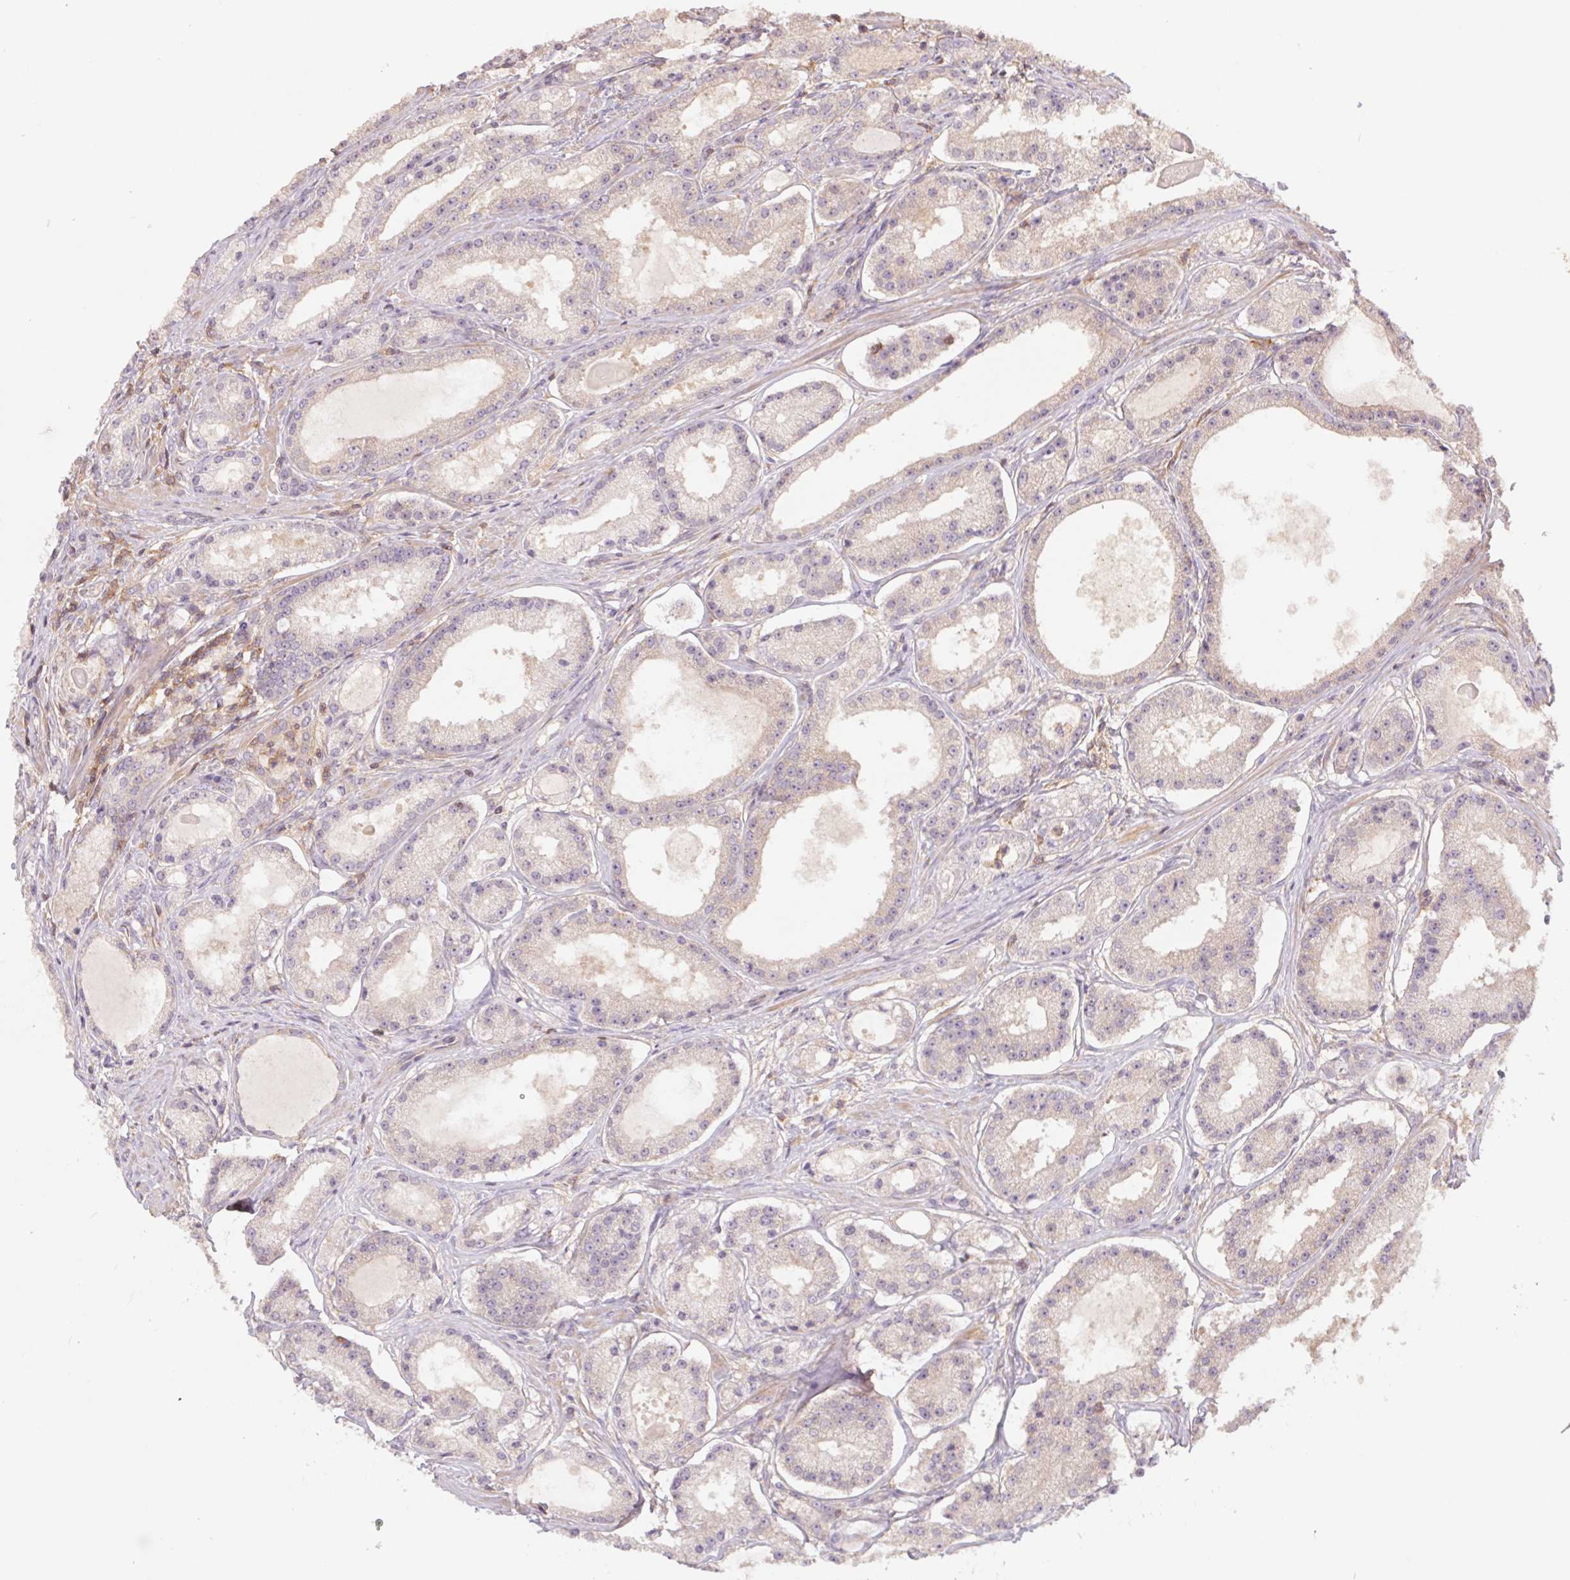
{"staining": {"intensity": "weak", "quantity": "<25%", "location": "cytoplasmic/membranous"}, "tissue": "prostate cancer", "cell_type": "Tumor cells", "image_type": "cancer", "snomed": [{"axis": "morphology", "description": "Adenocarcinoma, Low grade"}, {"axis": "topography", "description": "Prostate"}], "caption": "Immunohistochemistry image of human prostate adenocarcinoma (low-grade) stained for a protein (brown), which exhibits no positivity in tumor cells. (DAB immunohistochemistry (IHC), high magnification).", "gene": "TUBA3D", "patient": {"sex": "male", "age": 57}}